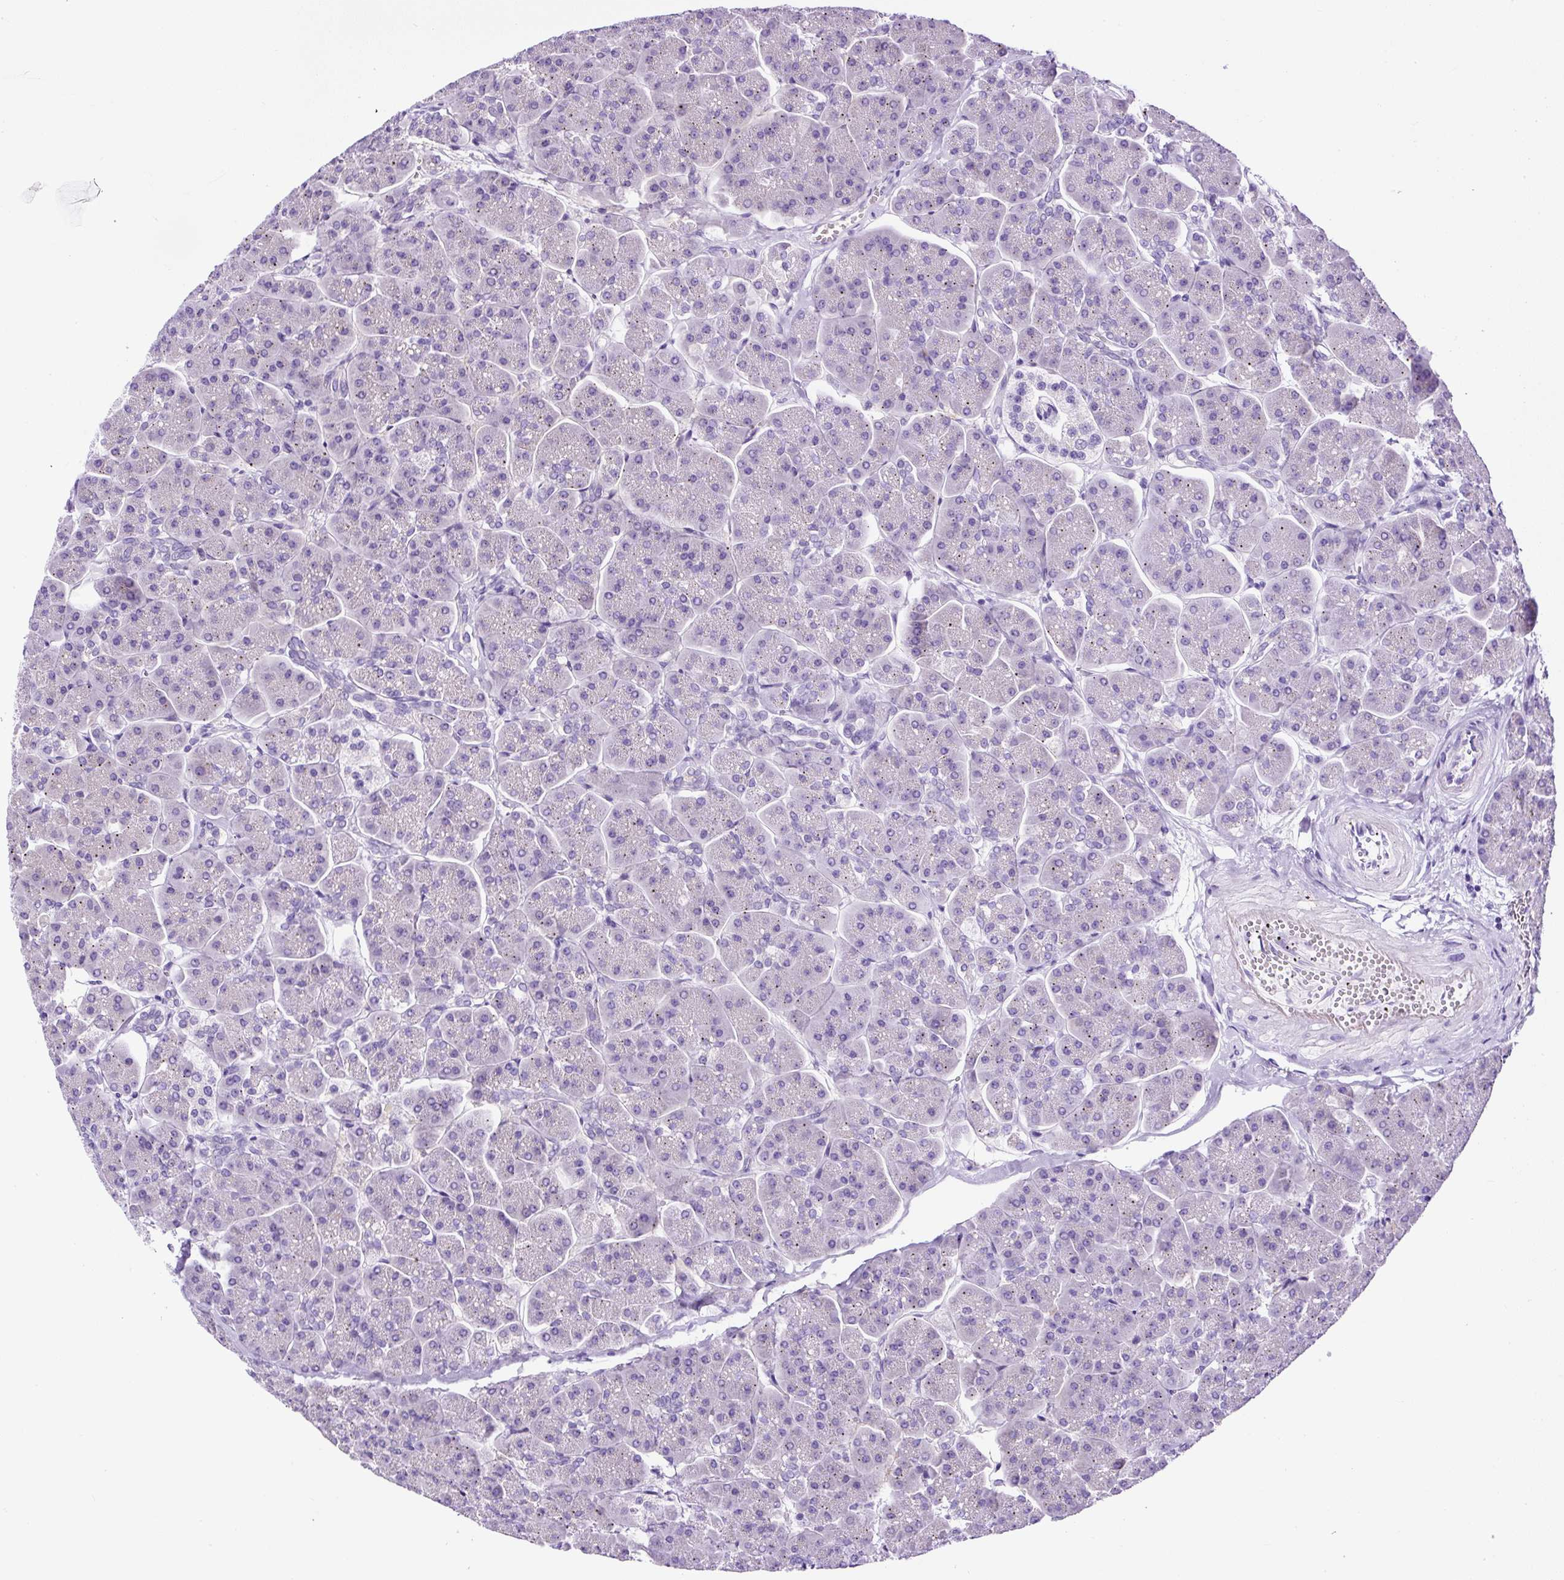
{"staining": {"intensity": "negative", "quantity": "none", "location": "none"}, "tissue": "pancreas", "cell_type": "Exocrine glandular cells", "image_type": "normal", "snomed": [{"axis": "morphology", "description": "Normal tissue, NOS"}, {"axis": "topography", "description": "Pancreas"}, {"axis": "topography", "description": "Peripheral nerve tissue"}], "caption": "Immunohistochemistry (IHC) micrograph of benign pancreas: pancreas stained with DAB shows no significant protein expression in exocrine glandular cells.", "gene": "STOX2", "patient": {"sex": "male", "age": 54}}